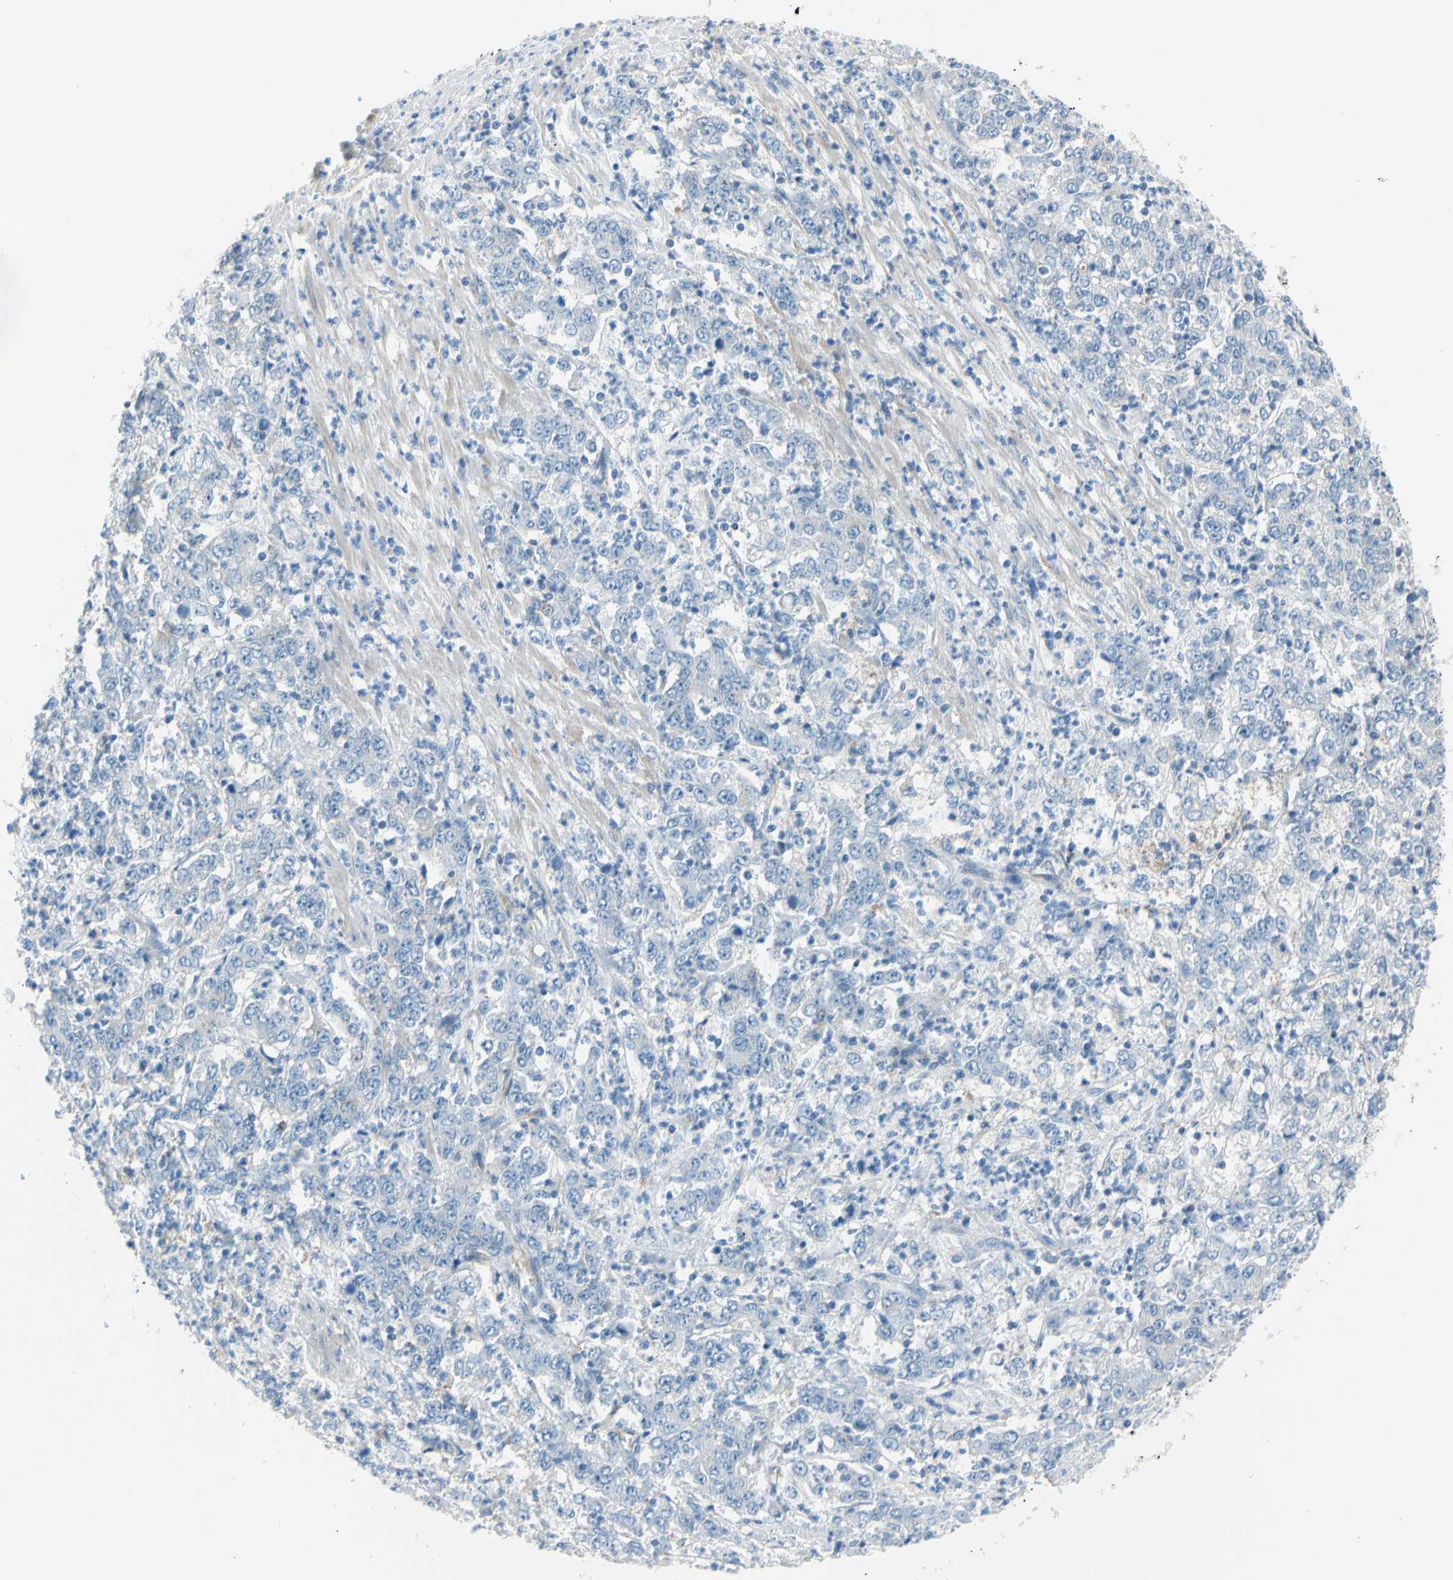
{"staining": {"intensity": "weak", "quantity": "<25%", "location": "cytoplasmic/membranous"}, "tissue": "stomach cancer", "cell_type": "Tumor cells", "image_type": "cancer", "snomed": [{"axis": "morphology", "description": "Adenocarcinoma, NOS"}, {"axis": "topography", "description": "Stomach, lower"}], "caption": "IHC of human stomach cancer (adenocarcinoma) shows no expression in tumor cells.", "gene": "FRMD4B", "patient": {"sex": "female", "age": 71}}